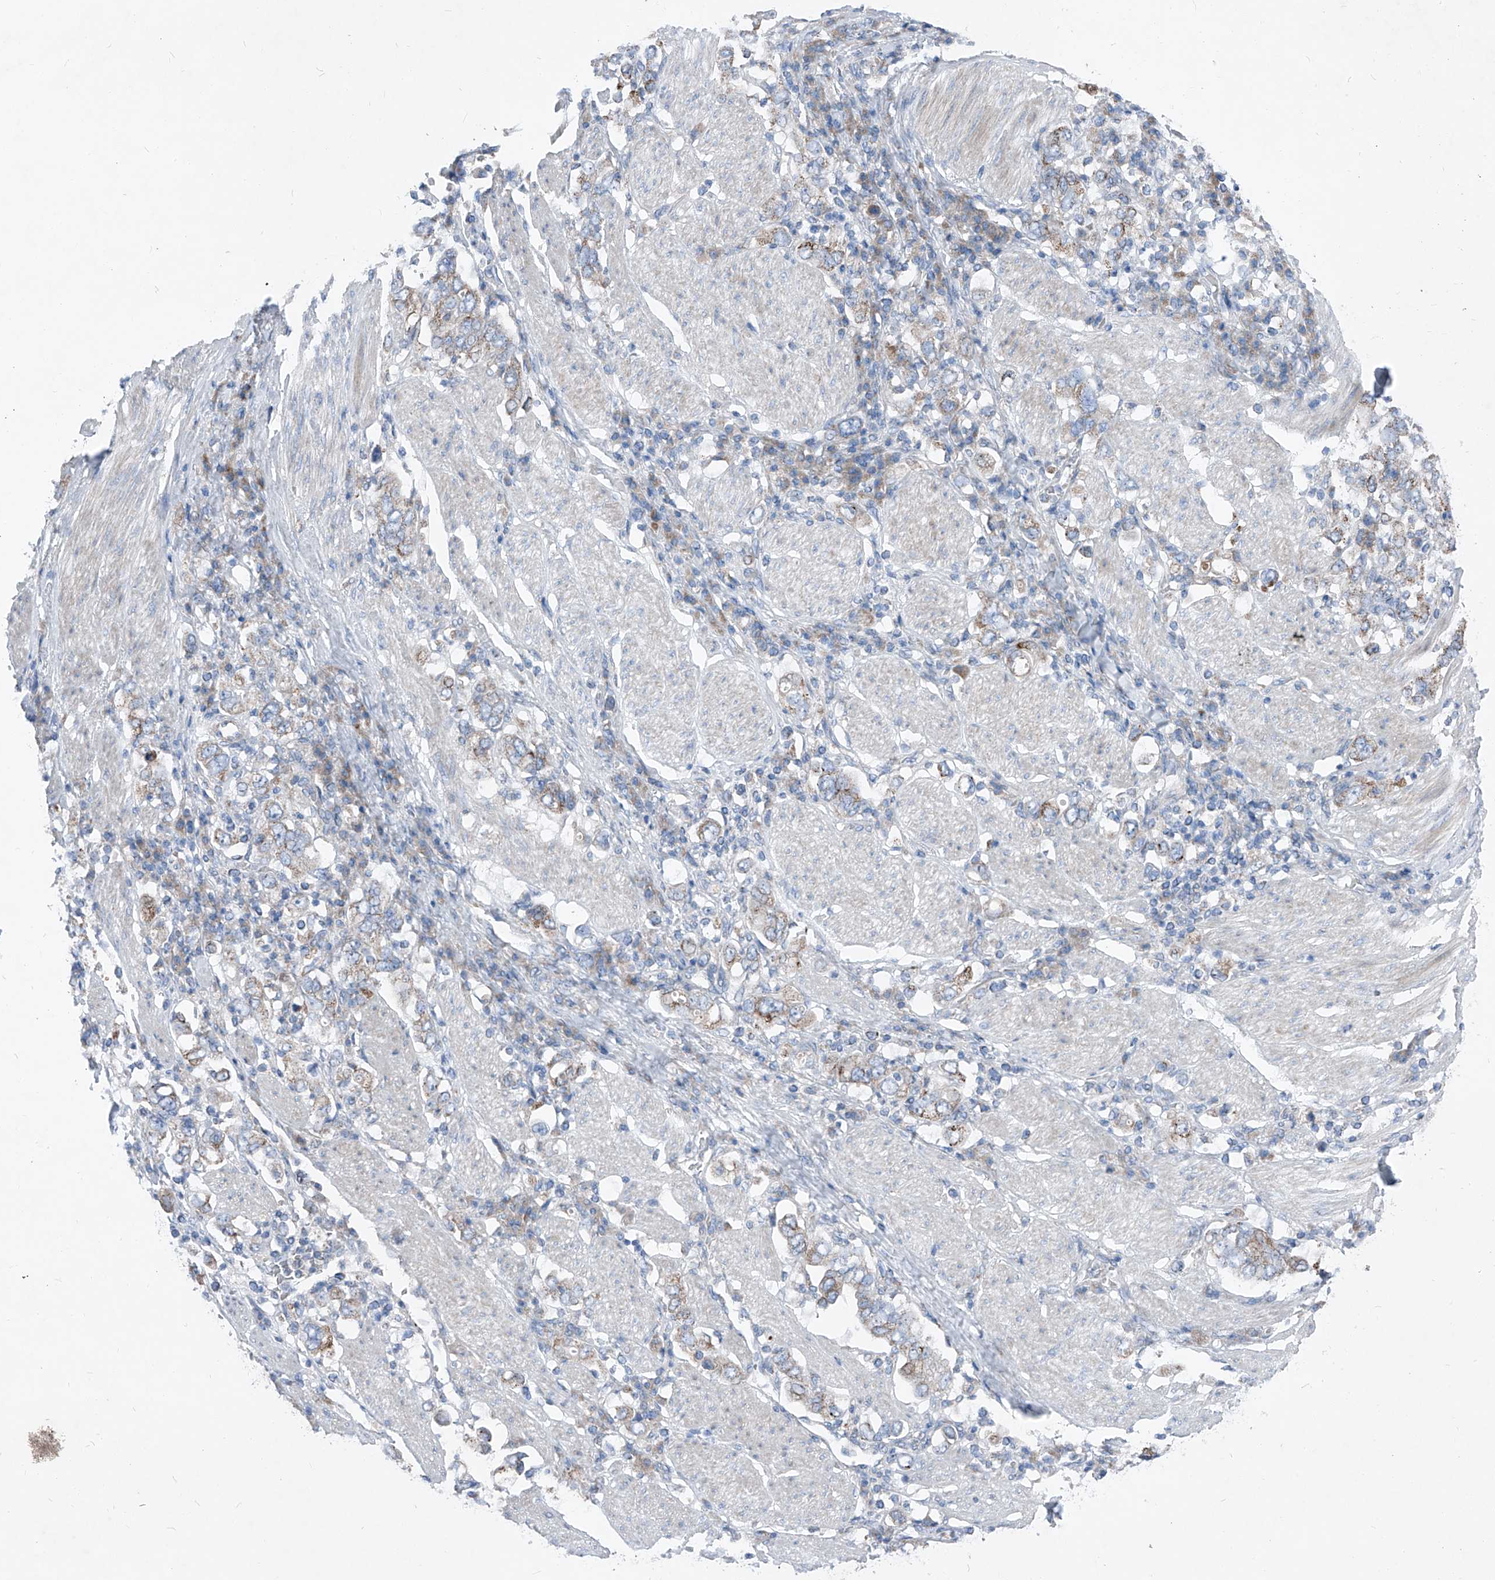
{"staining": {"intensity": "moderate", "quantity": "<25%", "location": "cytoplasmic/membranous"}, "tissue": "stomach cancer", "cell_type": "Tumor cells", "image_type": "cancer", "snomed": [{"axis": "morphology", "description": "Adenocarcinoma, NOS"}, {"axis": "topography", "description": "Stomach, upper"}], "caption": "Tumor cells show low levels of moderate cytoplasmic/membranous positivity in about <25% of cells in adenocarcinoma (stomach). (DAB IHC, brown staining for protein, blue staining for nuclei).", "gene": "AGPS", "patient": {"sex": "male", "age": 62}}